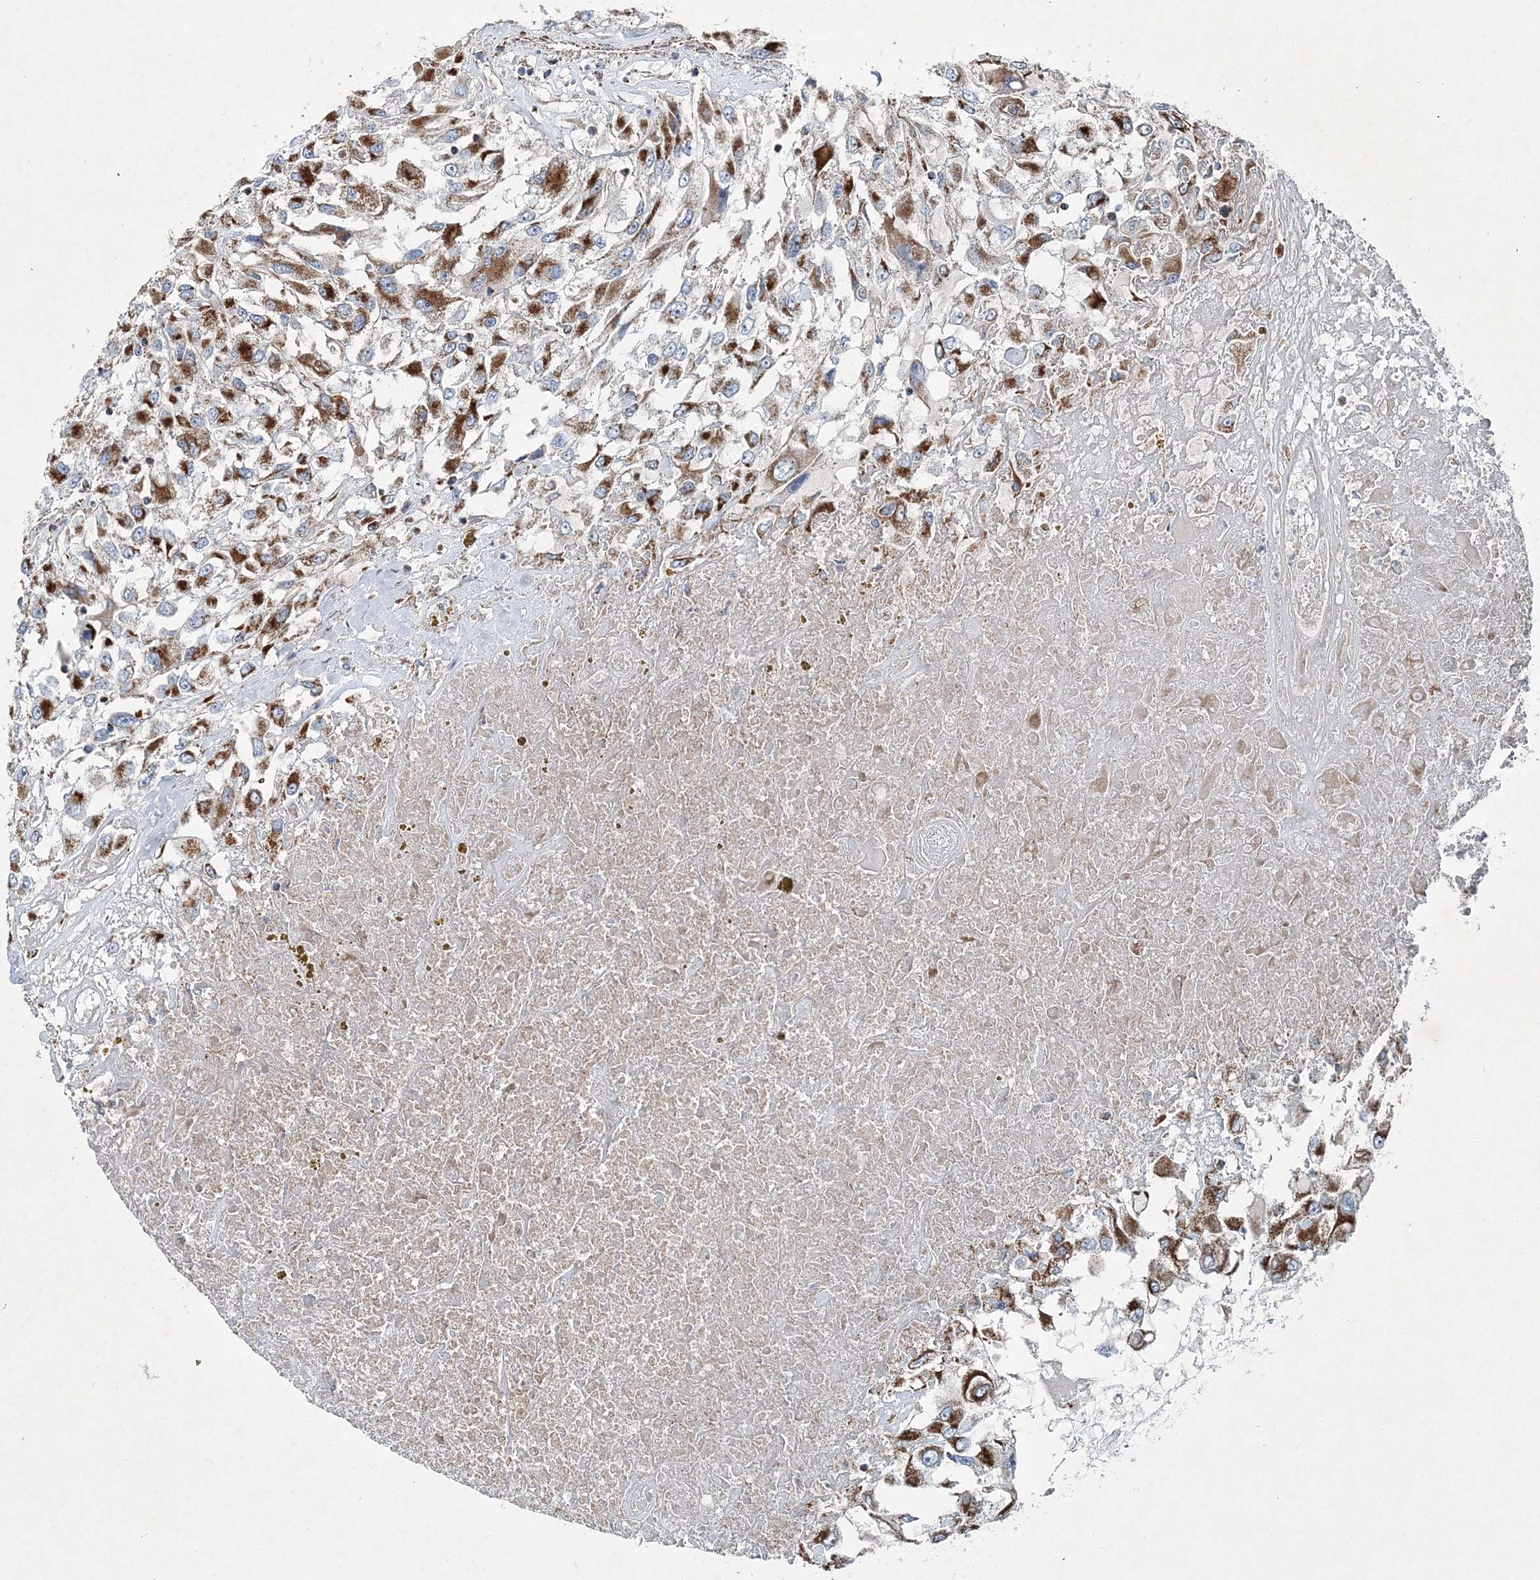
{"staining": {"intensity": "strong", "quantity": ">75%", "location": "cytoplasmic/membranous"}, "tissue": "renal cancer", "cell_type": "Tumor cells", "image_type": "cancer", "snomed": [{"axis": "morphology", "description": "Adenocarcinoma, NOS"}, {"axis": "topography", "description": "Kidney"}], "caption": "The image demonstrates a brown stain indicating the presence of a protein in the cytoplasmic/membranous of tumor cells in renal cancer.", "gene": "SPAG16", "patient": {"sex": "female", "age": 52}}